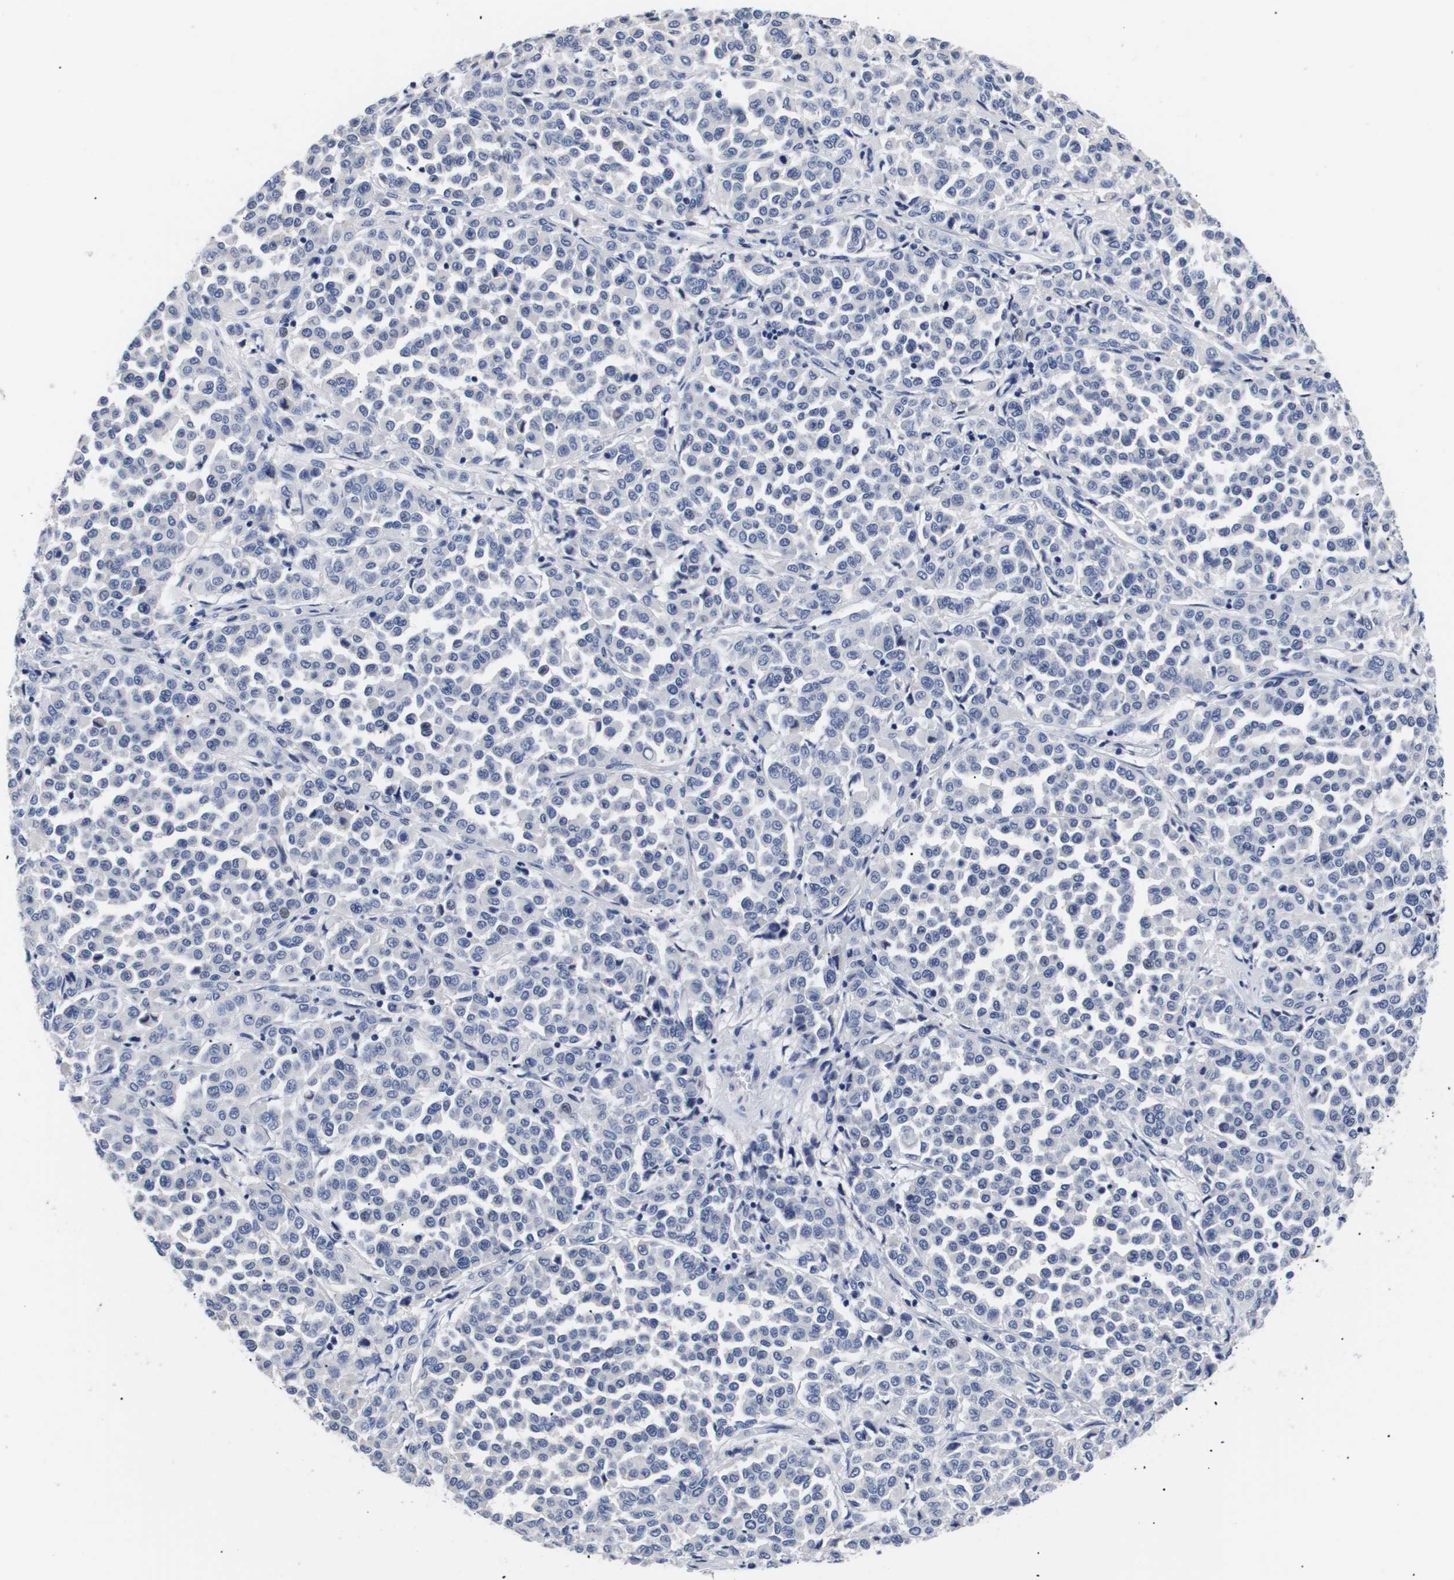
{"staining": {"intensity": "negative", "quantity": "none", "location": "none"}, "tissue": "melanoma", "cell_type": "Tumor cells", "image_type": "cancer", "snomed": [{"axis": "morphology", "description": "Malignant melanoma, Metastatic site"}, {"axis": "topography", "description": "Pancreas"}], "caption": "Image shows no protein expression in tumor cells of melanoma tissue.", "gene": "ATP6V0A4", "patient": {"sex": "female", "age": 30}}